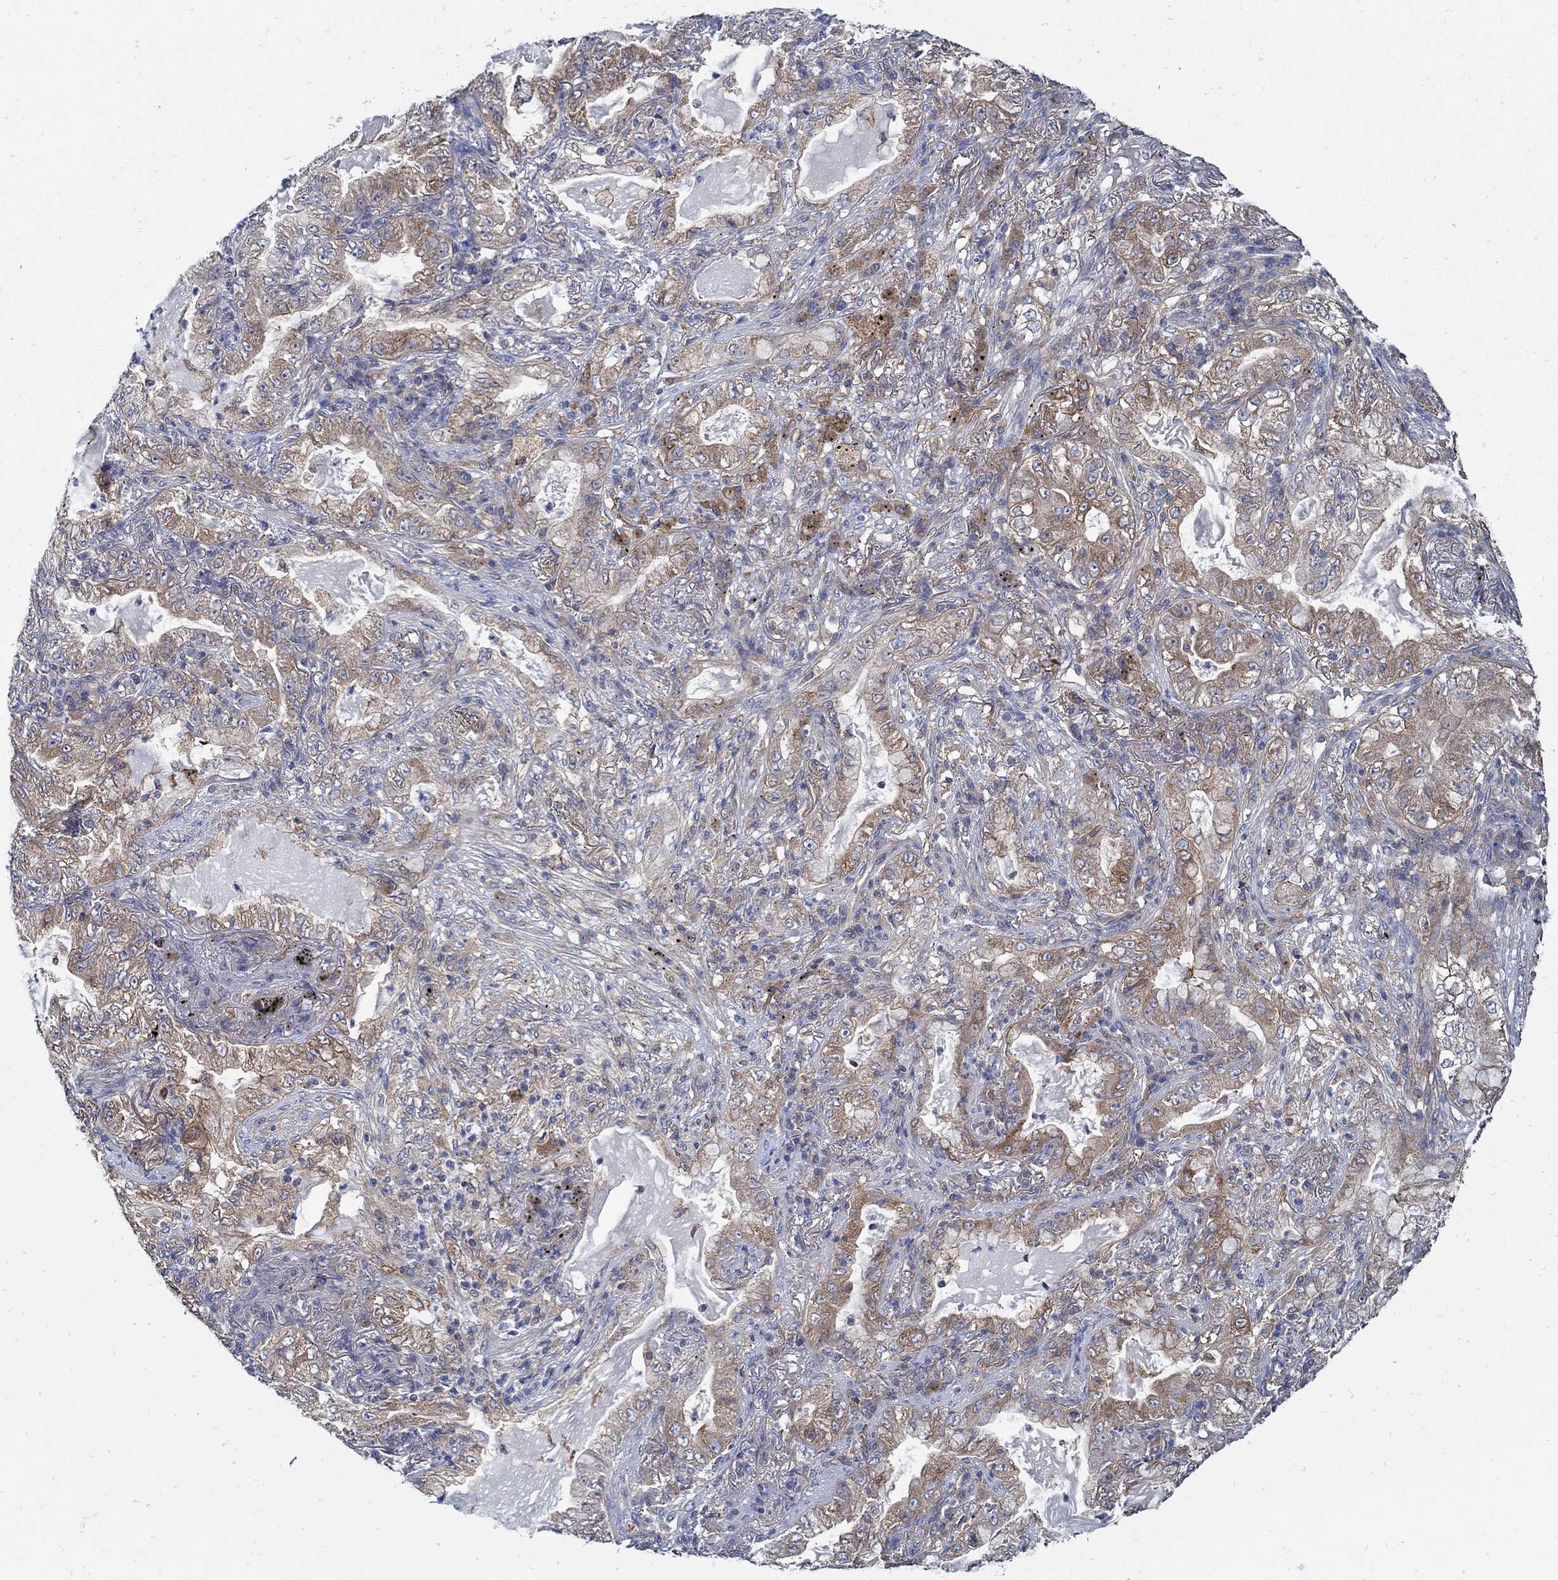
{"staining": {"intensity": "moderate", "quantity": "25%-75%", "location": "cytoplasmic/membranous"}, "tissue": "lung cancer", "cell_type": "Tumor cells", "image_type": "cancer", "snomed": [{"axis": "morphology", "description": "Adenocarcinoma, NOS"}, {"axis": "topography", "description": "Lung"}], "caption": "High-magnification brightfield microscopy of lung adenocarcinoma stained with DAB (brown) and counterstained with hematoxylin (blue). tumor cells exhibit moderate cytoplasmic/membranous positivity is appreciated in approximately25%-75% of cells.", "gene": "MTHFR", "patient": {"sex": "female", "age": 73}}